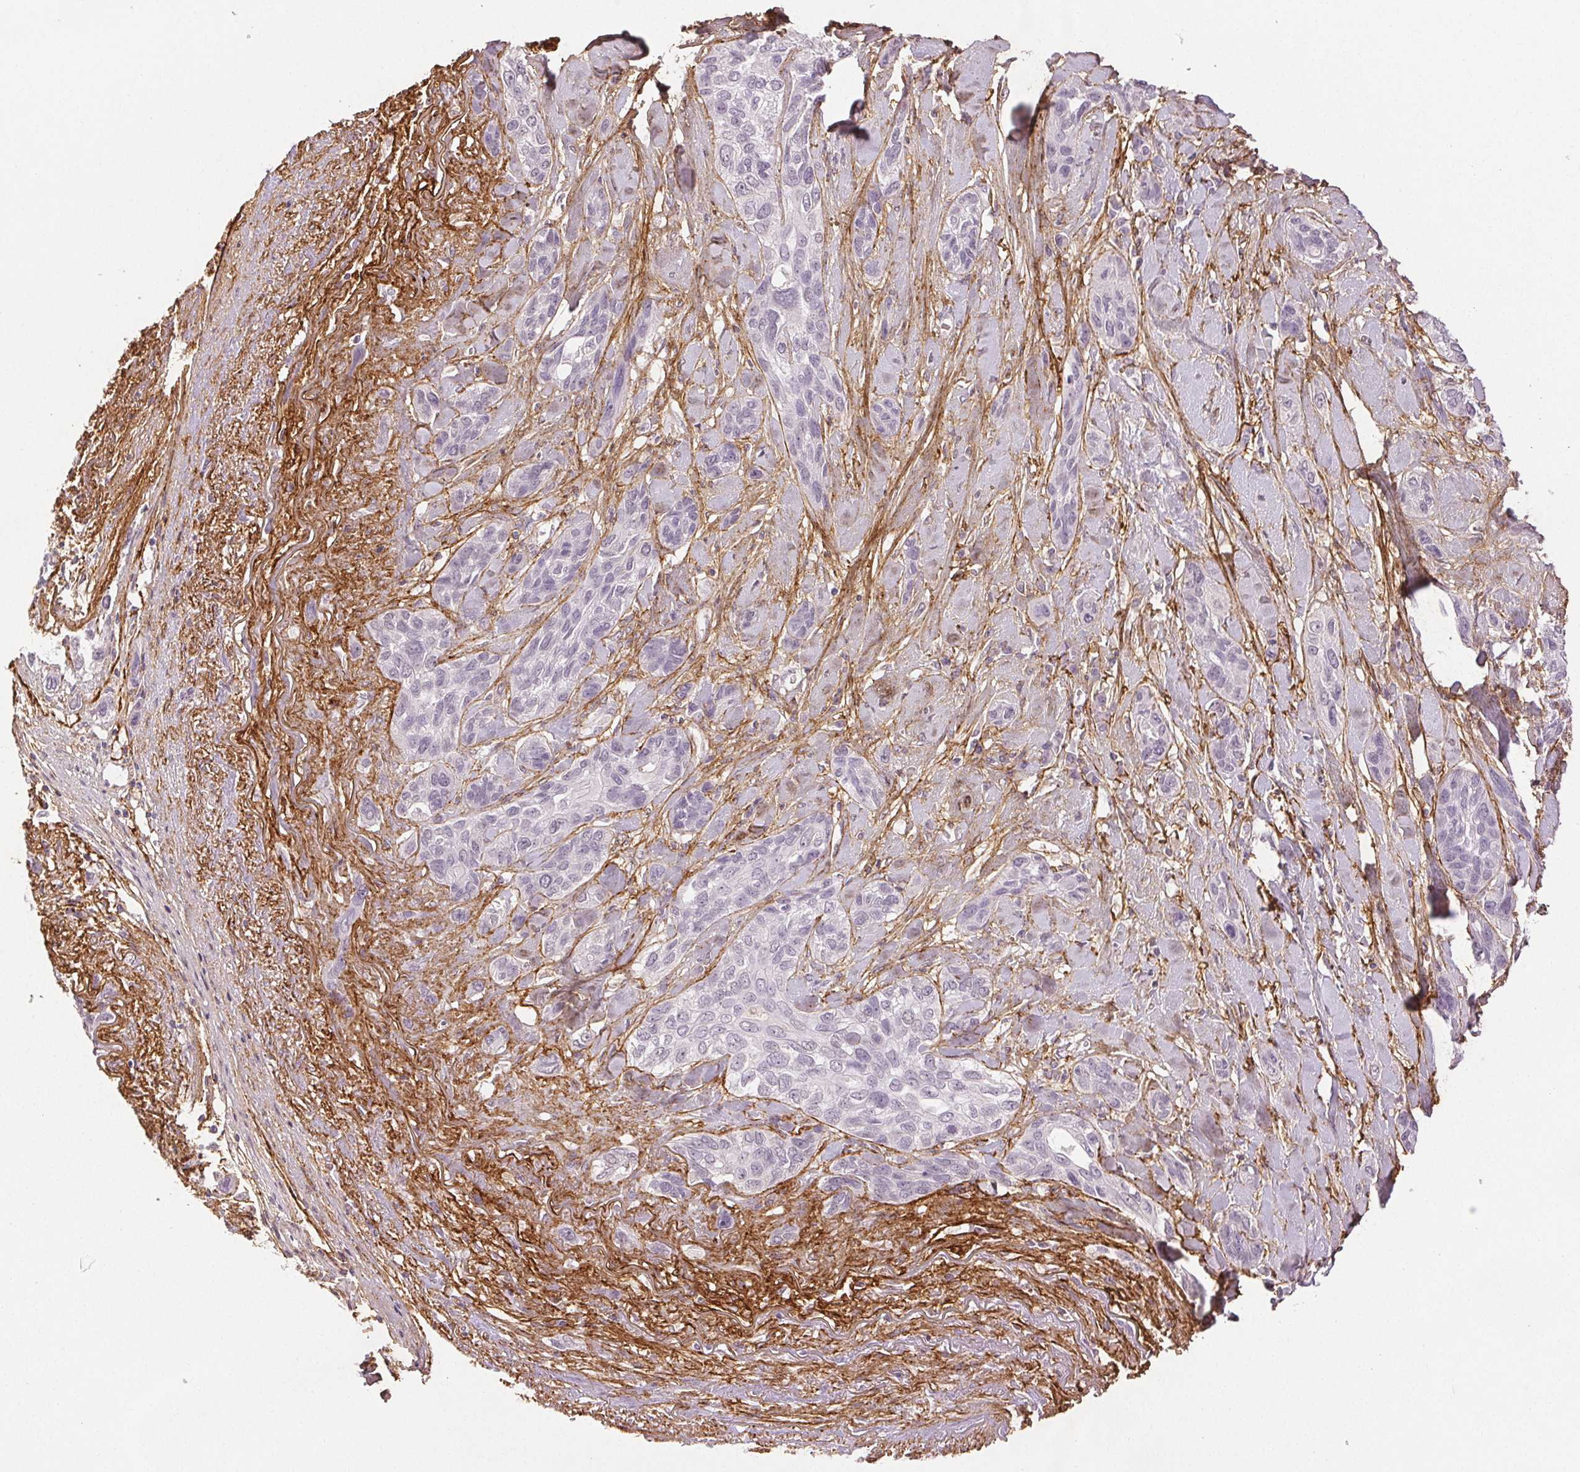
{"staining": {"intensity": "negative", "quantity": "none", "location": "none"}, "tissue": "lung cancer", "cell_type": "Tumor cells", "image_type": "cancer", "snomed": [{"axis": "morphology", "description": "Squamous cell carcinoma, NOS"}, {"axis": "topography", "description": "Lung"}], "caption": "Photomicrograph shows no significant protein expression in tumor cells of lung cancer (squamous cell carcinoma).", "gene": "FBN1", "patient": {"sex": "female", "age": 70}}